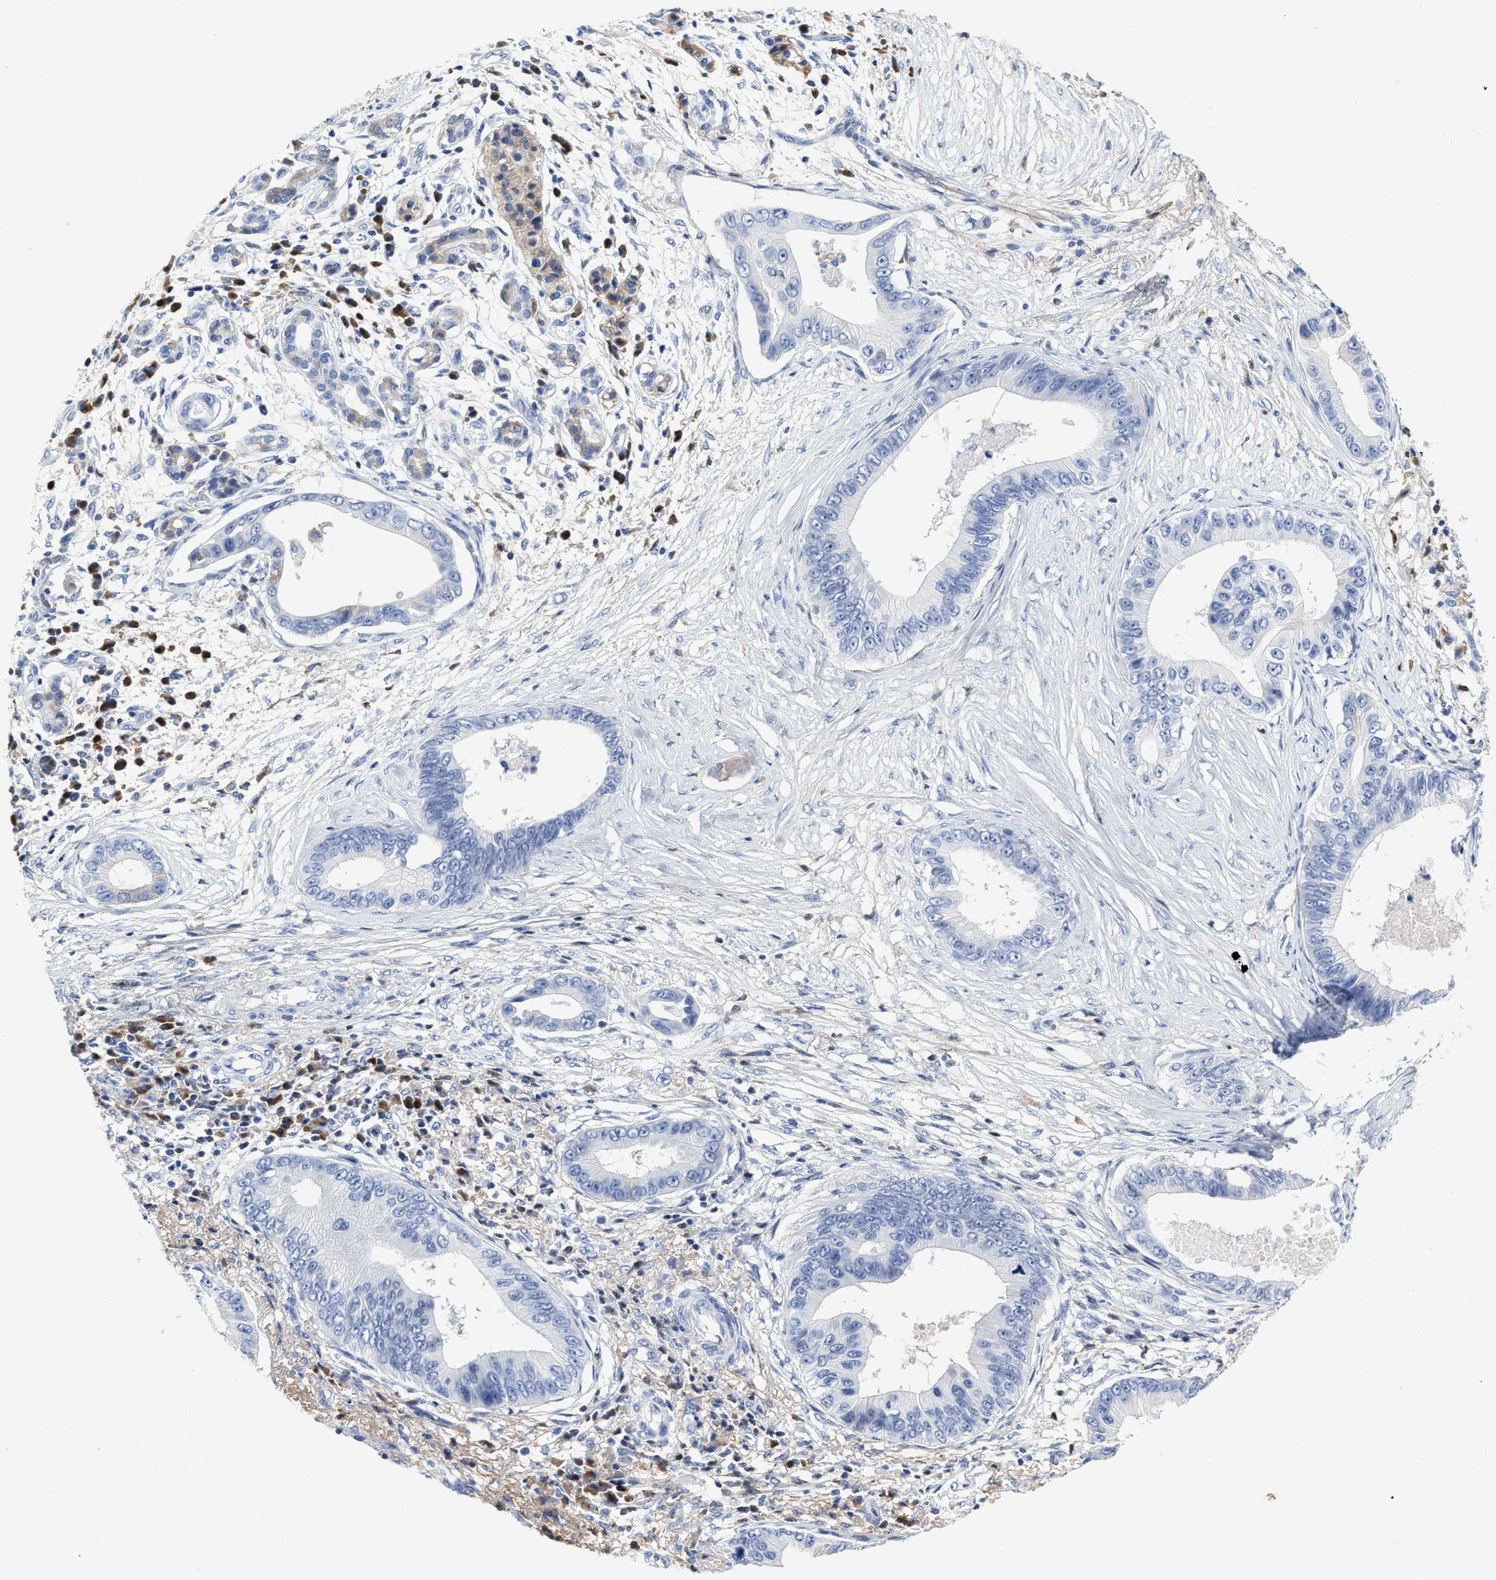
{"staining": {"intensity": "negative", "quantity": "none", "location": "none"}, "tissue": "pancreatic cancer", "cell_type": "Tumor cells", "image_type": "cancer", "snomed": [{"axis": "morphology", "description": "Adenocarcinoma, NOS"}, {"axis": "topography", "description": "Pancreas"}], "caption": "Tumor cells show no significant positivity in pancreatic cancer. (DAB immunohistochemistry (IHC) with hematoxylin counter stain).", "gene": "C2", "patient": {"sex": "male", "age": 77}}